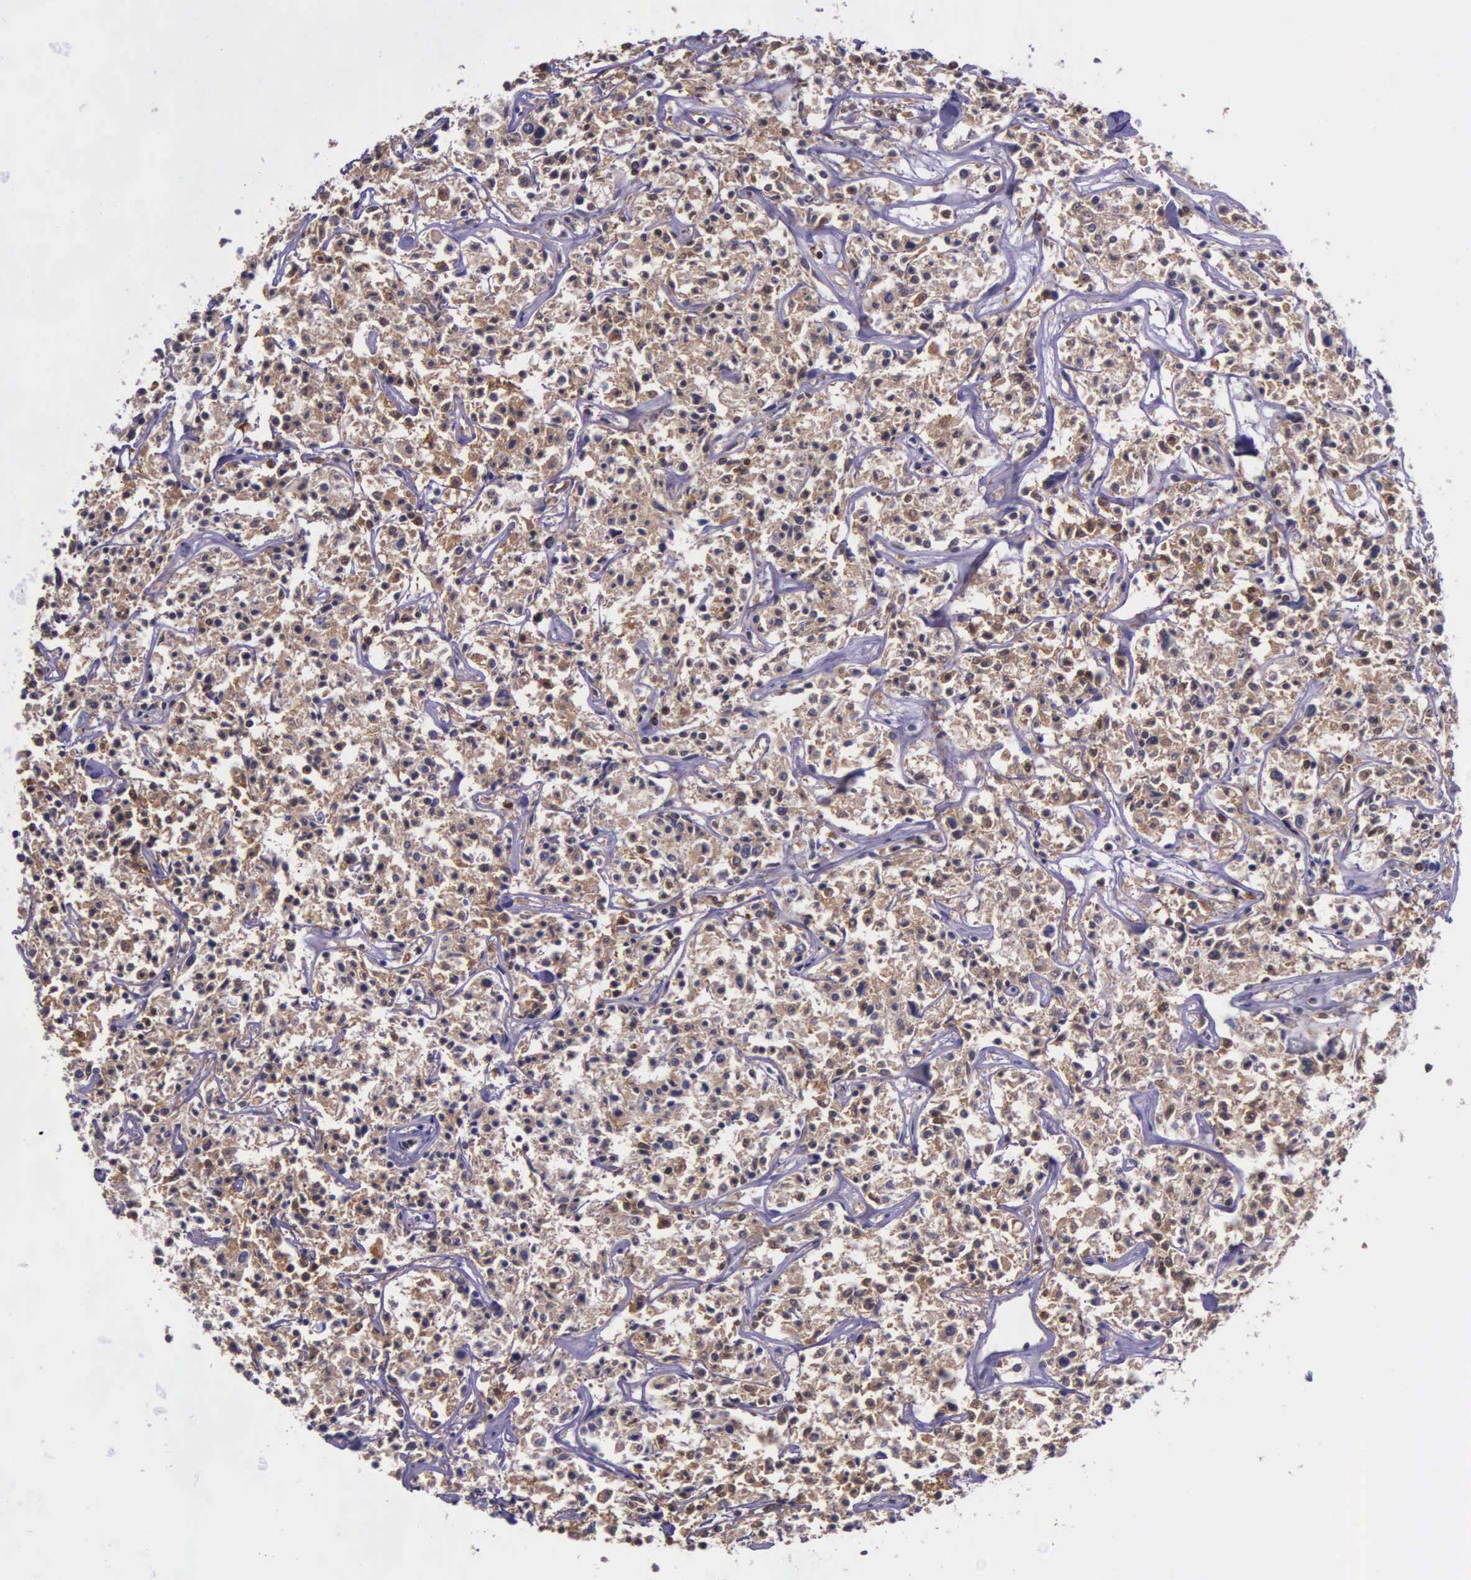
{"staining": {"intensity": "moderate", "quantity": "25%-75%", "location": "cytoplasmic/membranous"}, "tissue": "lymphoma", "cell_type": "Tumor cells", "image_type": "cancer", "snomed": [{"axis": "morphology", "description": "Malignant lymphoma, non-Hodgkin's type, Low grade"}, {"axis": "topography", "description": "Small intestine"}], "caption": "Brown immunohistochemical staining in low-grade malignant lymphoma, non-Hodgkin's type exhibits moderate cytoplasmic/membranous staining in approximately 25%-75% of tumor cells. (Stains: DAB (3,3'-diaminobenzidine) in brown, nuclei in blue, Microscopy: brightfield microscopy at high magnification).", "gene": "GMPR2", "patient": {"sex": "female", "age": 59}}